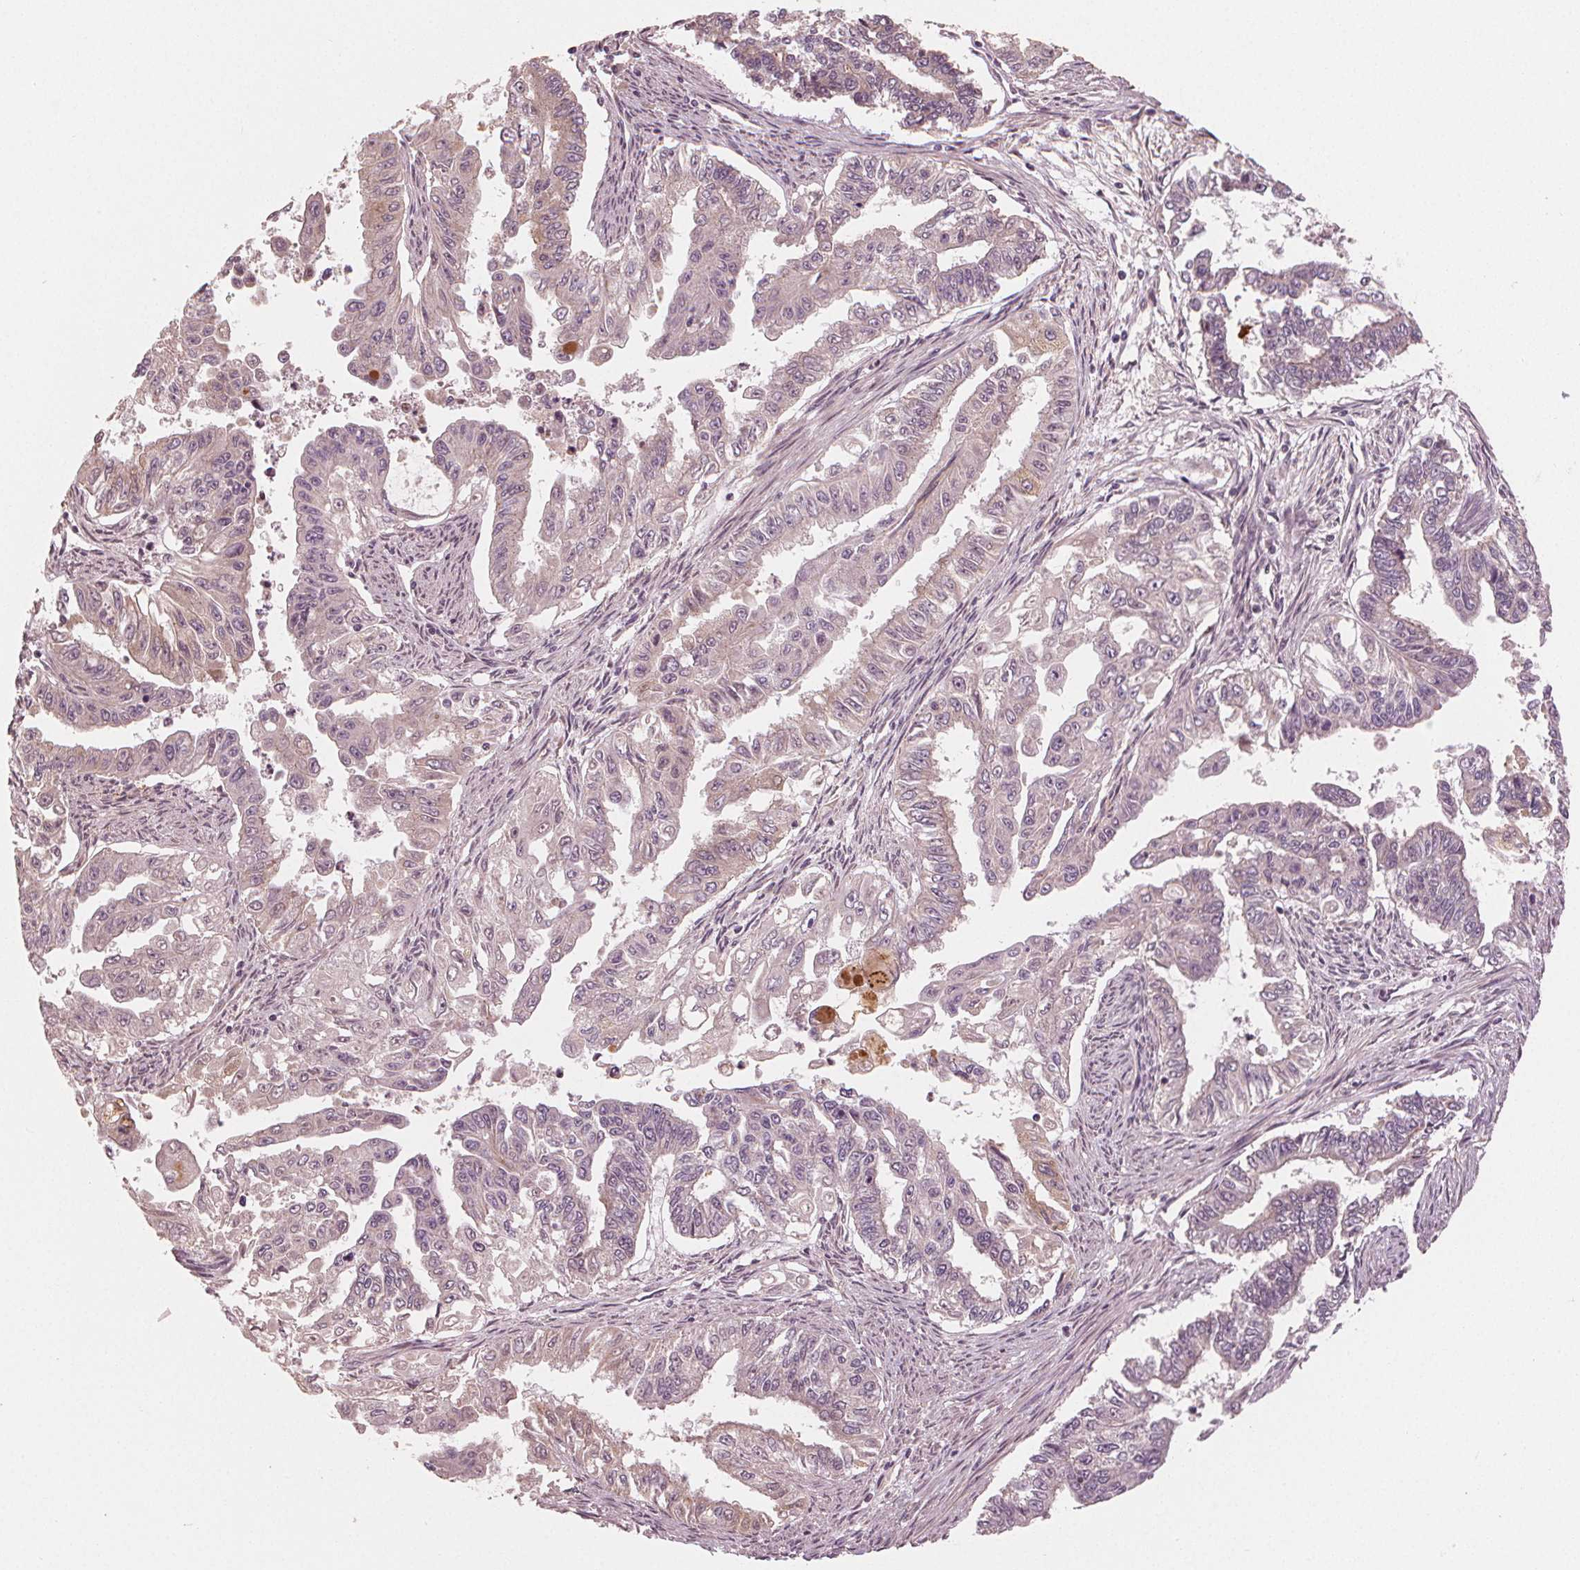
{"staining": {"intensity": "weak", "quantity": "<25%", "location": "cytoplasmic/membranous"}, "tissue": "endometrial cancer", "cell_type": "Tumor cells", "image_type": "cancer", "snomed": [{"axis": "morphology", "description": "Adenocarcinoma, NOS"}, {"axis": "topography", "description": "Uterus"}], "caption": "Adenocarcinoma (endometrial) was stained to show a protein in brown. There is no significant expression in tumor cells. (Brightfield microscopy of DAB immunohistochemistry at high magnification).", "gene": "CLBA1", "patient": {"sex": "female", "age": 59}}